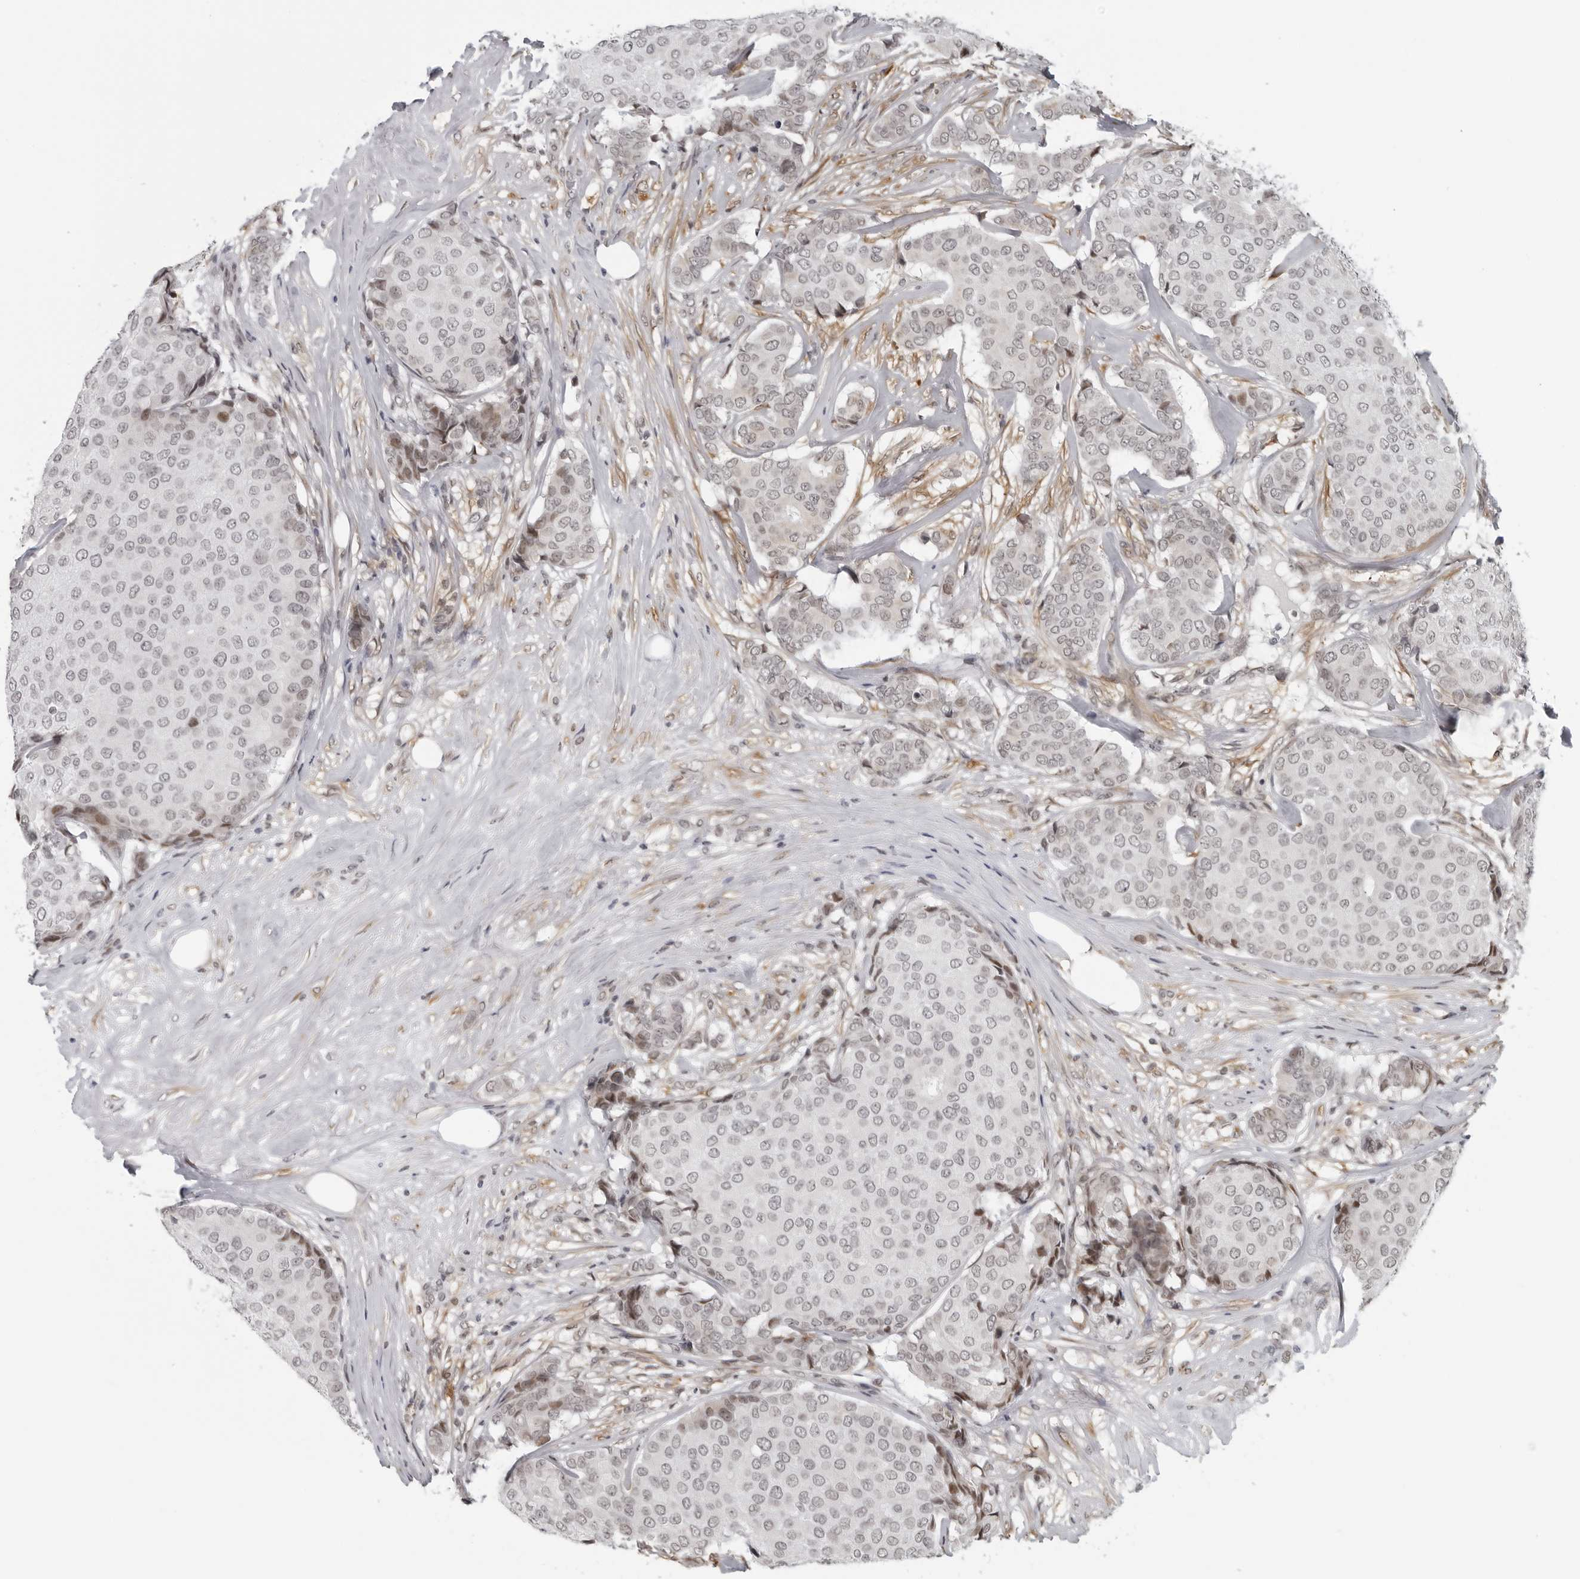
{"staining": {"intensity": "weak", "quantity": "25%-75%", "location": "nuclear"}, "tissue": "breast cancer", "cell_type": "Tumor cells", "image_type": "cancer", "snomed": [{"axis": "morphology", "description": "Duct carcinoma"}, {"axis": "topography", "description": "Breast"}], "caption": "Tumor cells display low levels of weak nuclear positivity in about 25%-75% of cells in breast cancer.", "gene": "MAF", "patient": {"sex": "female", "age": 75}}